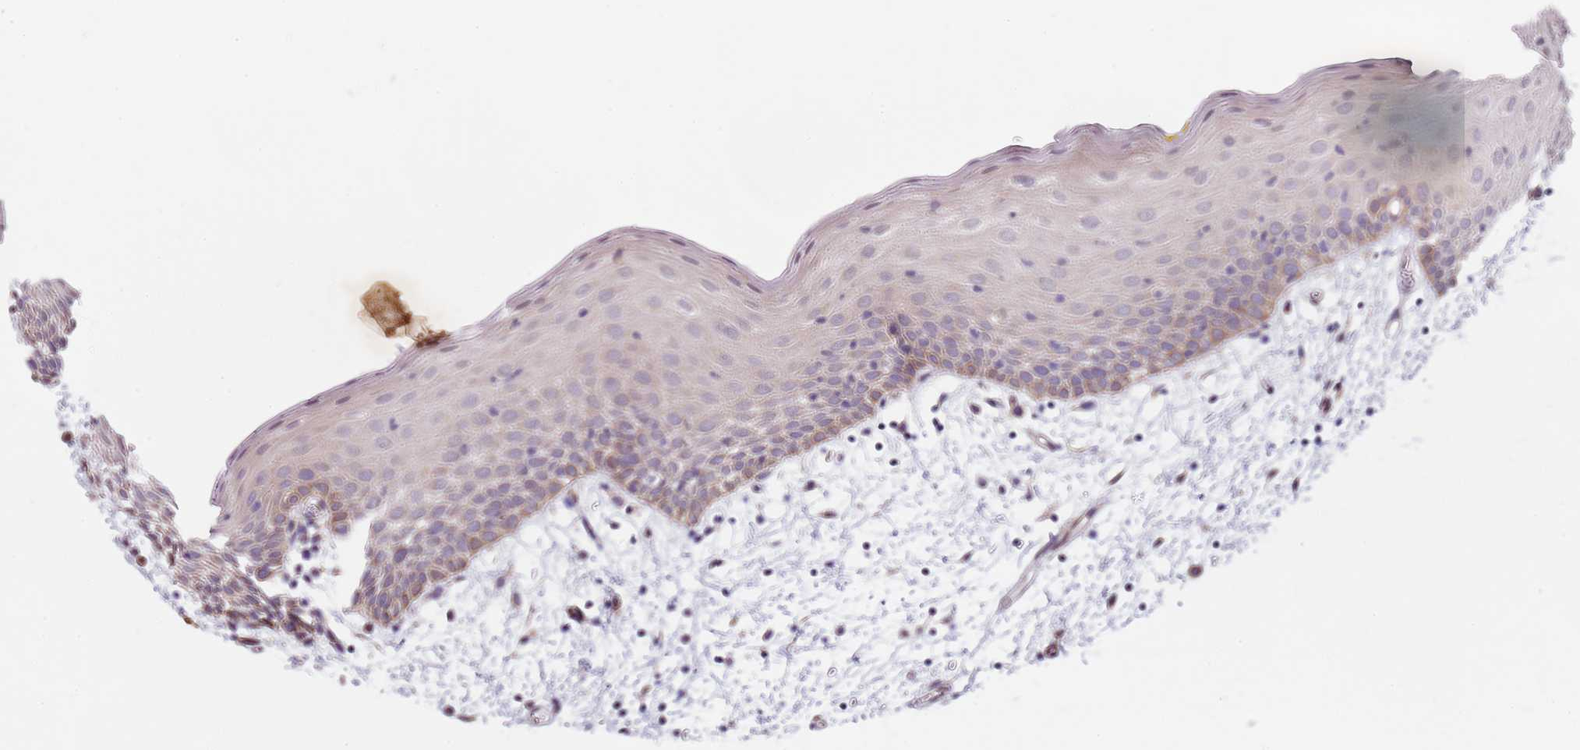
{"staining": {"intensity": "weak", "quantity": "<25%", "location": "cytoplasmic/membranous"}, "tissue": "oral mucosa", "cell_type": "Squamous epithelial cells", "image_type": "normal", "snomed": [{"axis": "morphology", "description": "Normal tissue, NOS"}, {"axis": "topography", "description": "Skeletal muscle"}, {"axis": "topography", "description": "Oral tissue"}, {"axis": "topography", "description": "Salivary gland"}, {"axis": "topography", "description": "Peripheral nerve tissue"}], "caption": "Squamous epithelial cells show no significant staining in benign oral mucosa.", "gene": "TBC1D9", "patient": {"sex": "male", "age": 54}}